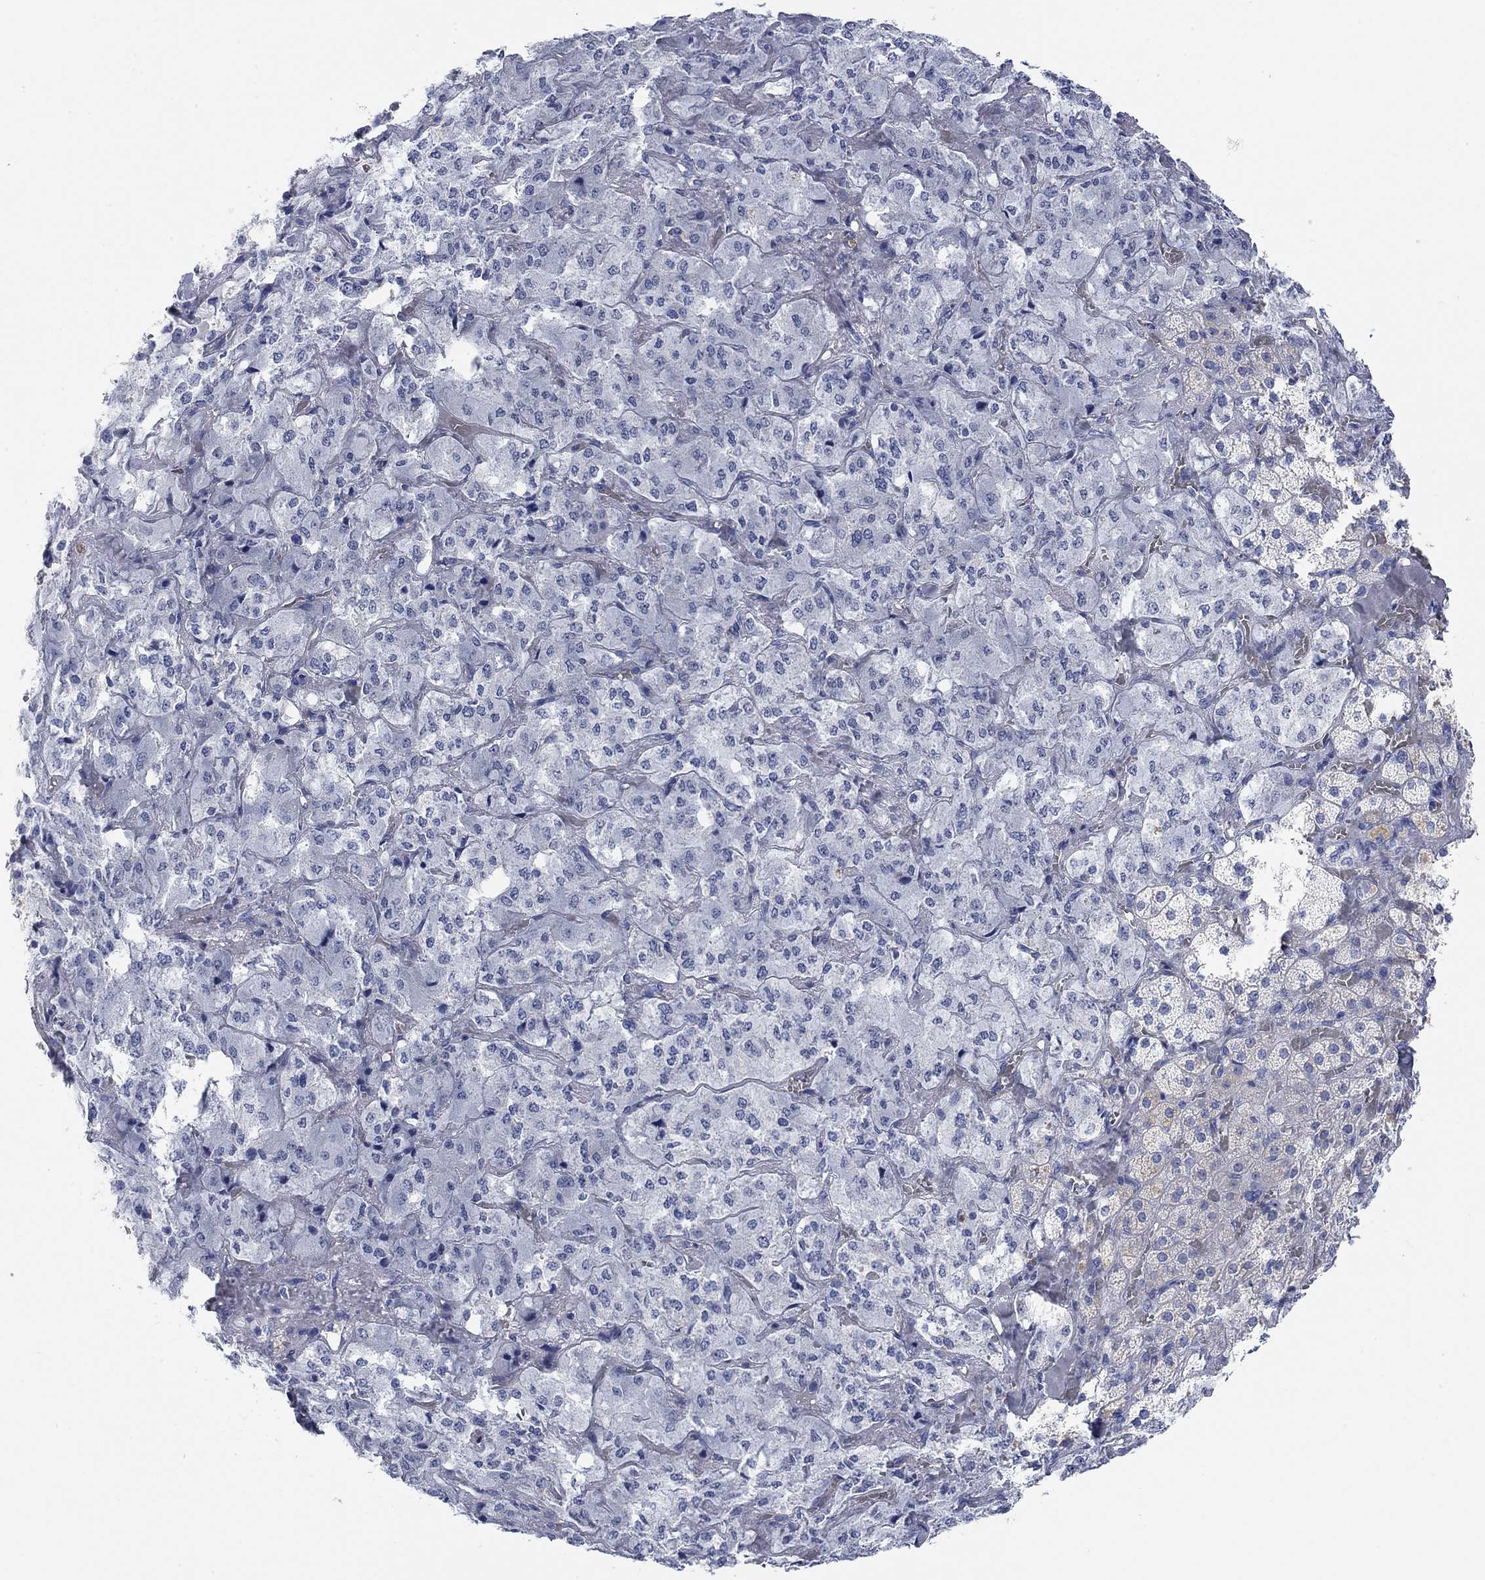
{"staining": {"intensity": "negative", "quantity": "none", "location": "none"}, "tissue": "adrenal gland", "cell_type": "Glandular cells", "image_type": "normal", "snomed": [{"axis": "morphology", "description": "Normal tissue, NOS"}, {"axis": "topography", "description": "Adrenal gland"}], "caption": "A micrograph of adrenal gland stained for a protein demonstrates no brown staining in glandular cells. Nuclei are stained in blue.", "gene": "XIRP2", "patient": {"sex": "male", "age": 57}}